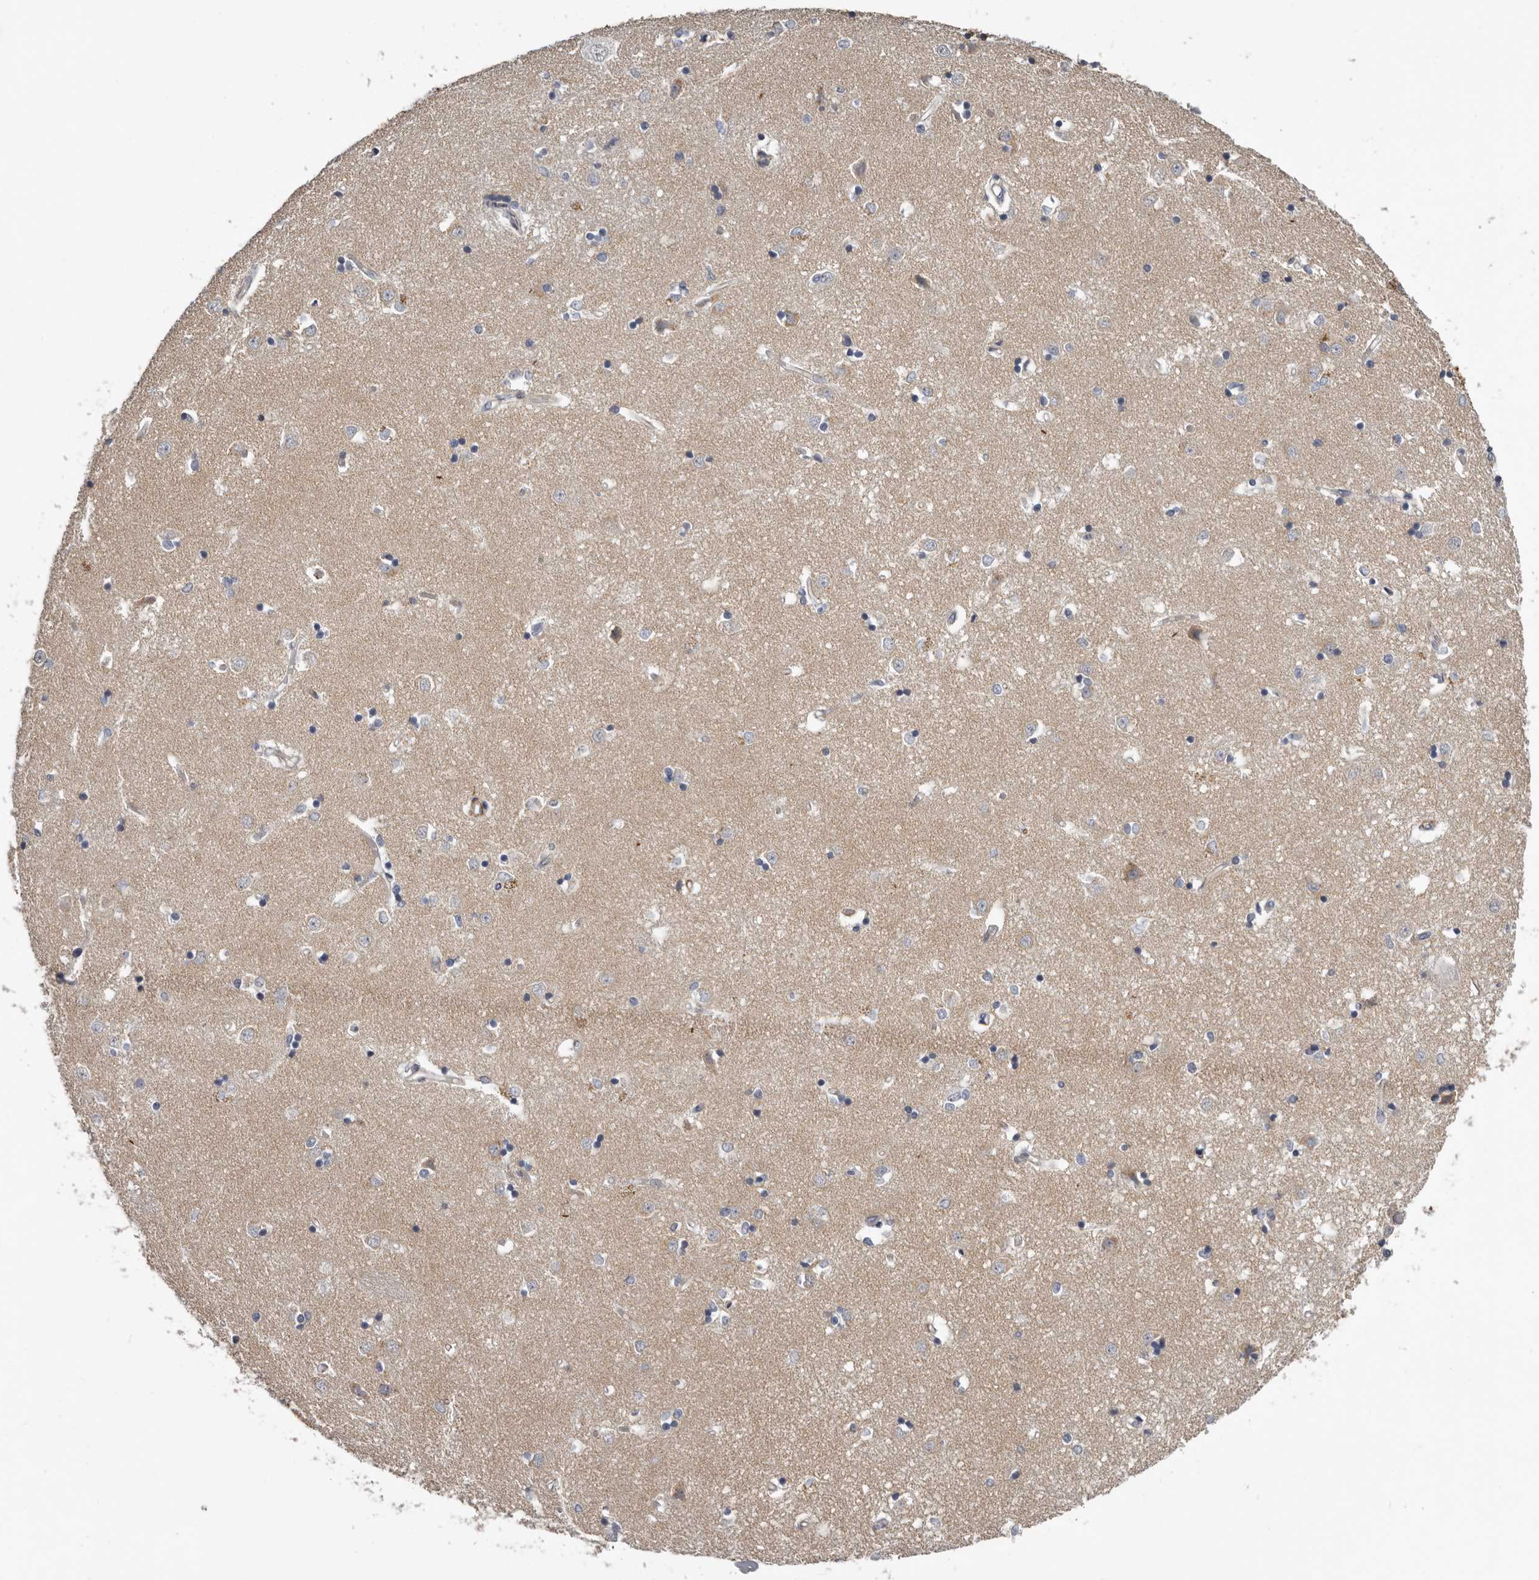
{"staining": {"intensity": "negative", "quantity": "none", "location": "none"}, "tissue": "caudate", "cell_type": "Glial cells", "image_type": "normal", "snomed": [{"axis": "morphology", "description": "Normal tissue, NOS"}, {"axis": "topography", "description": "Lateral ventricle wall"}], "caption": "An immunohistochemistry (IHC) histopathology image of benign caudate is shown. There is no staining in glial cells of caudate.", "gene": "CDCA8", "patient": {"sex": "male", "age": 45}}